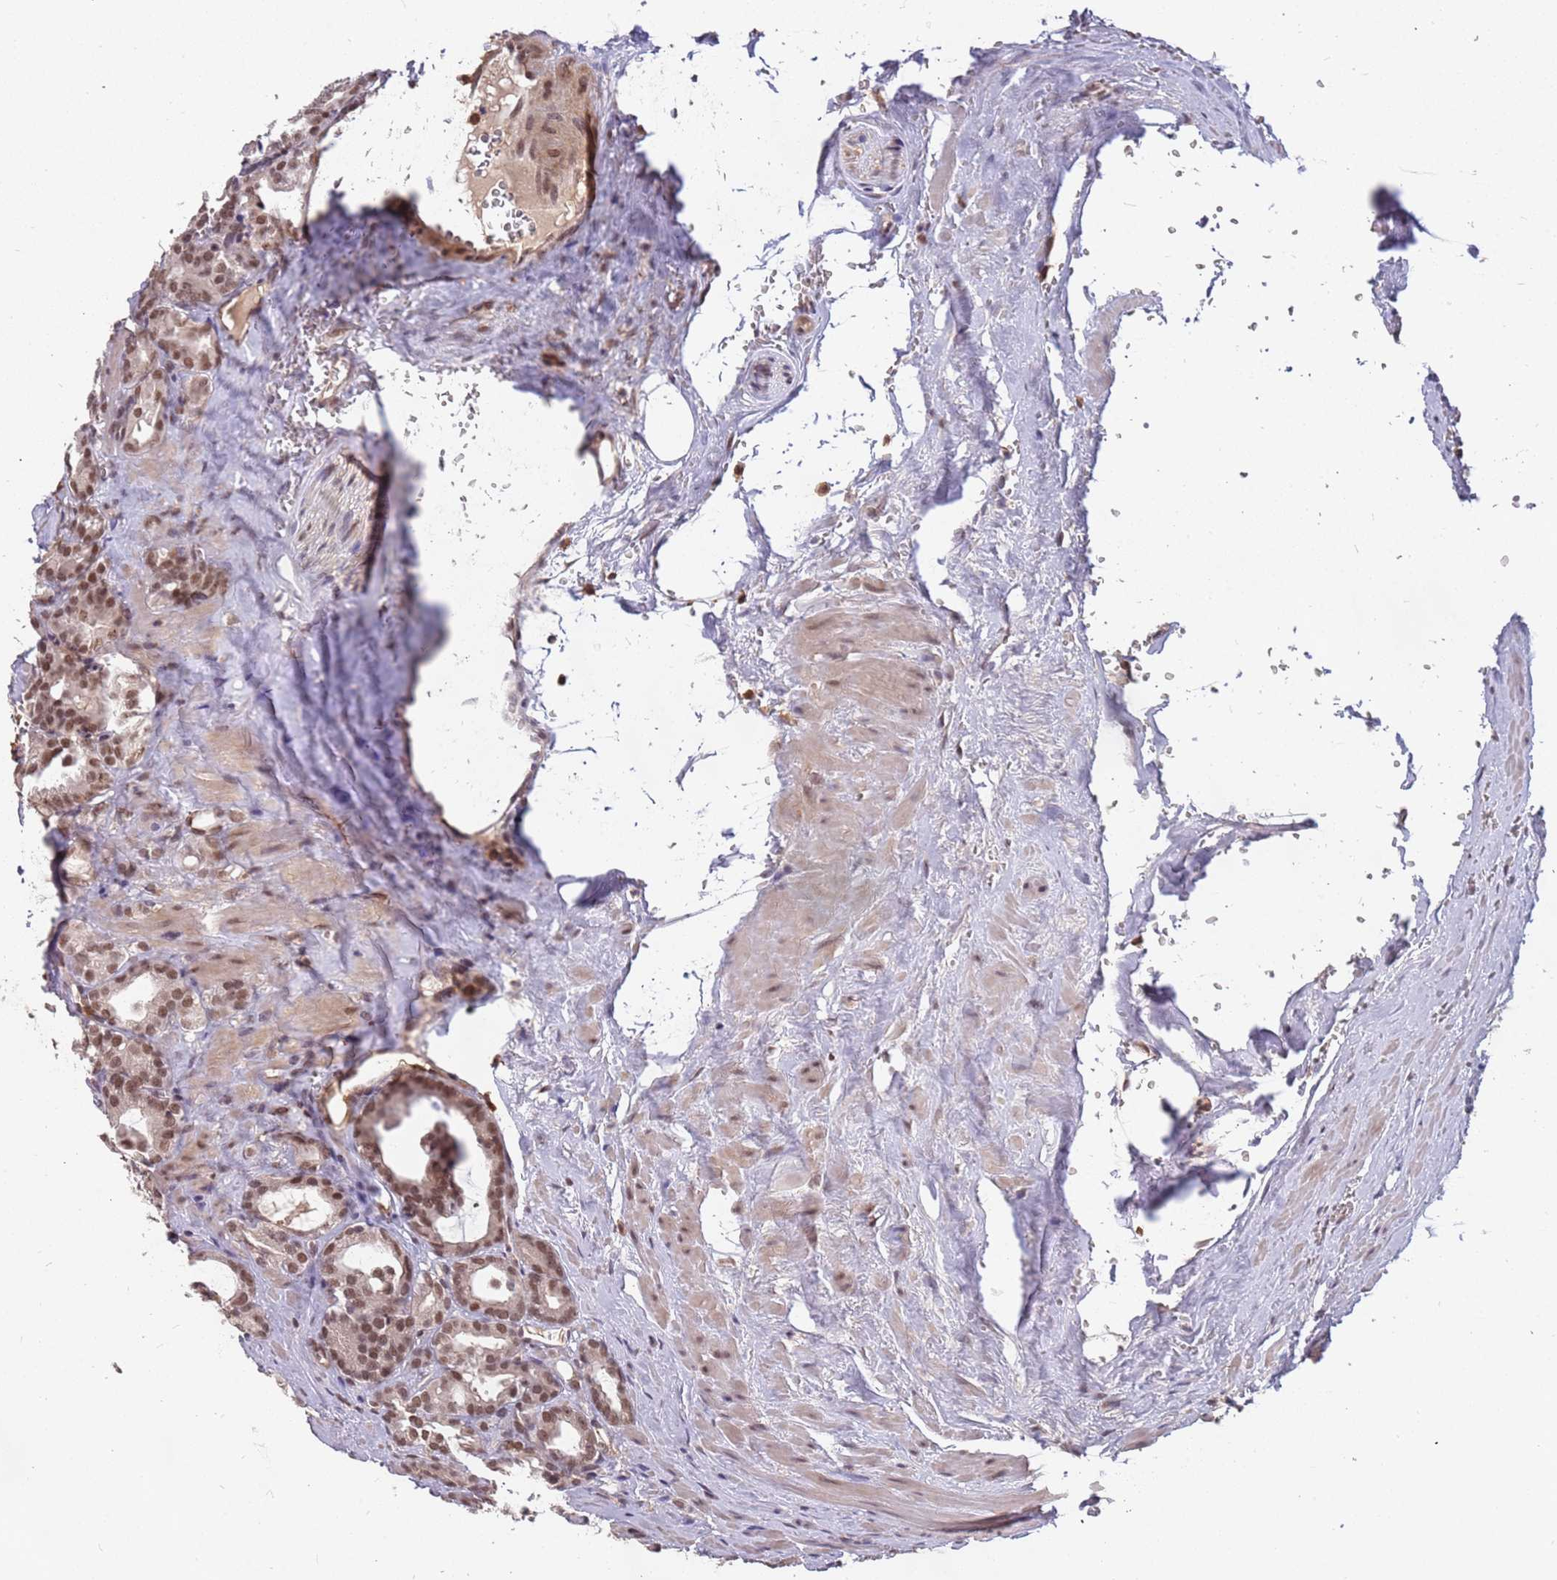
{"staining": {"intensity": "moderate", "quantity": ">75%", "location": "nuclear"}, "tissue": "prostate cancer", "cell_type": "Tumor cells", "image_type": "cancer", "snomed": [{"axis": "morphology", "description": "Adenocarcinoma, High grade"}, {"axis": "topography", "description": "Prostate"}], "caption": "High-grade adenocarcinoma (prostate) stained for a protein demonstrates moderate nuclear positivity in tumor cells.", "gene": "GBP2", "patient": {"sex": "male", "age": 72}}